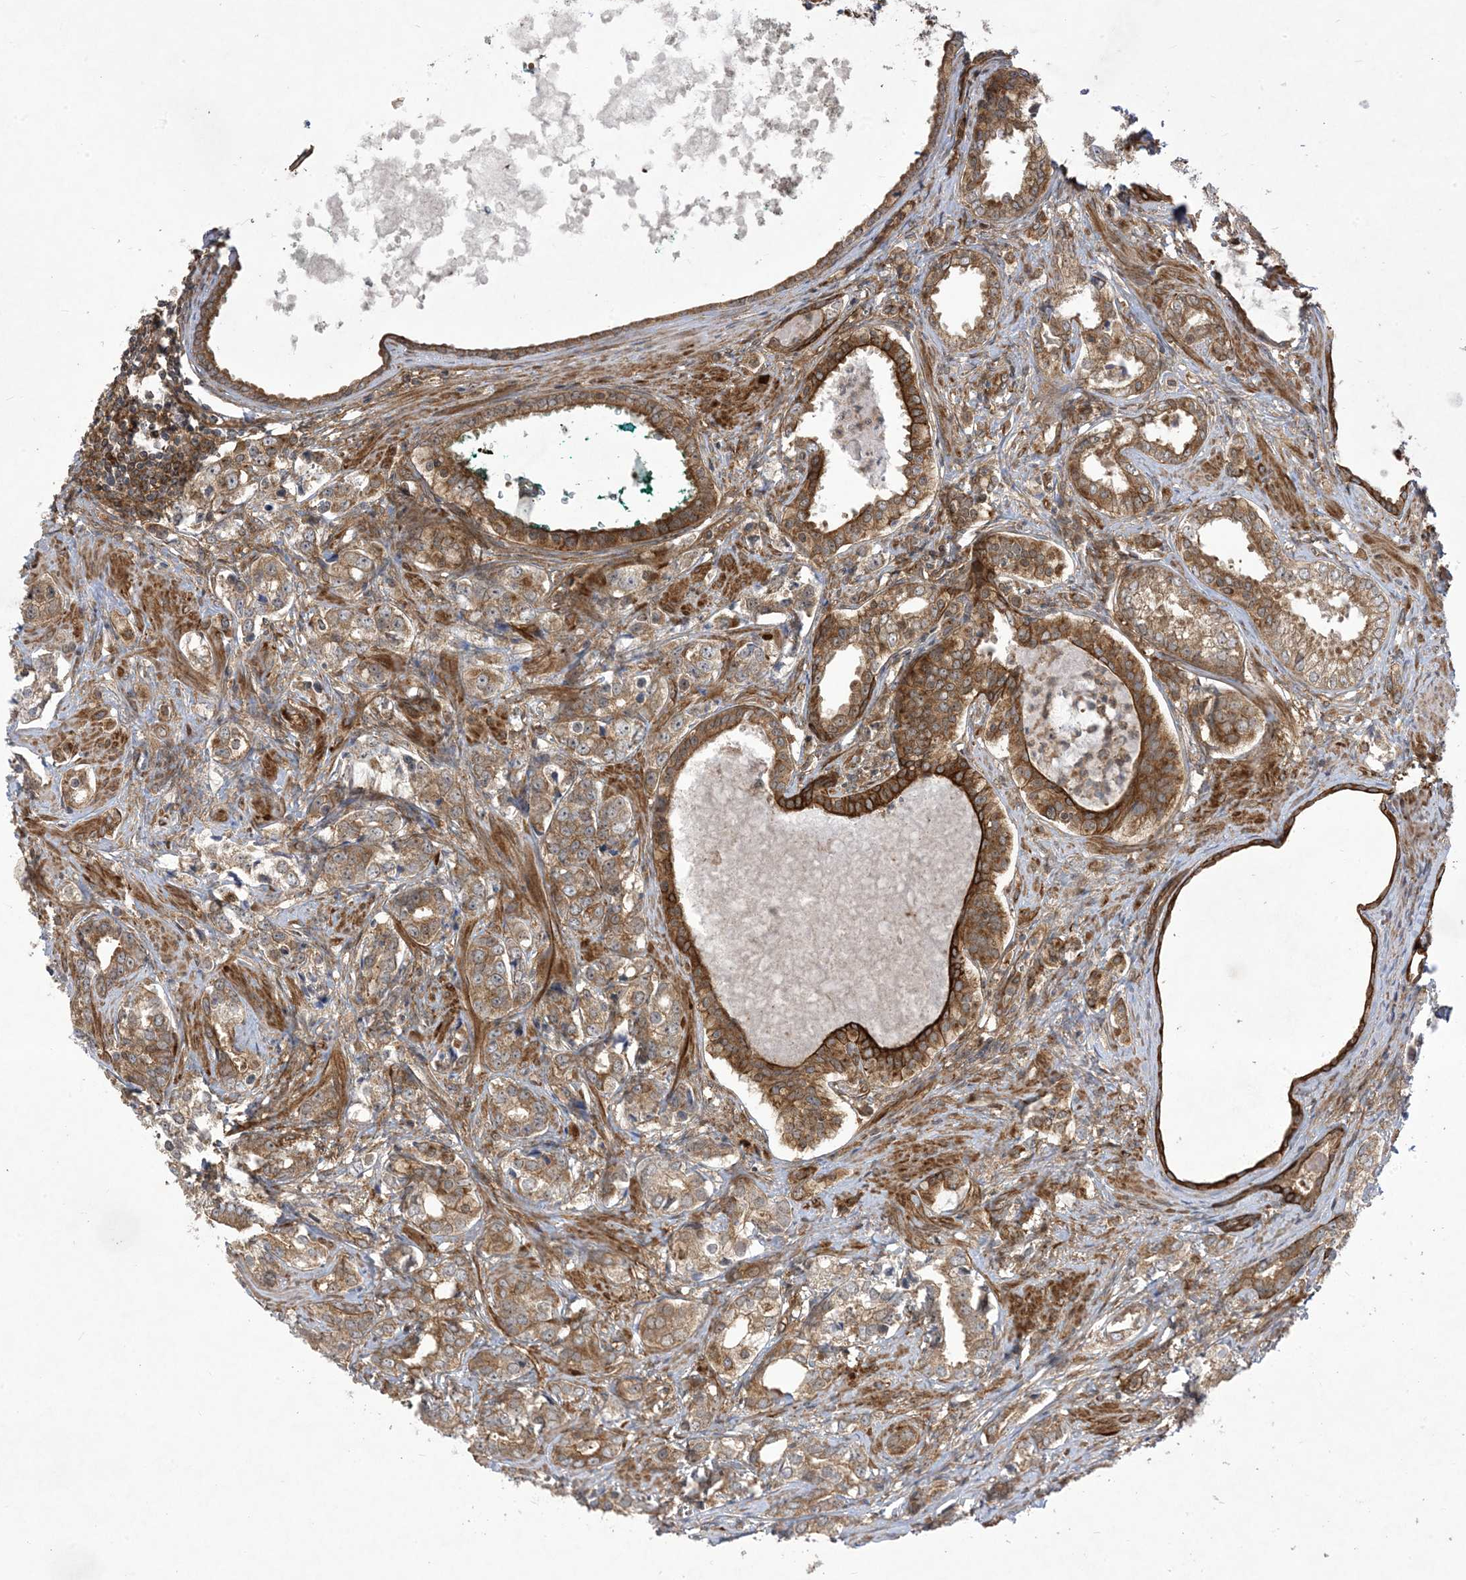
{"staining": {"intensity": "strong", "quantity": ">75%", "location": "cytoplasmic/membranous,nuclear"}, "tissue": "prostate cancer", "cell_type": "Tumor cells", "image_type": "cancer", "snomed": [{"axis": "morphology", "description": "Adenocarcinoma, High grade"}, {"axis": "topography", "description": "Prostate"}], "caption": "About >75% of tumor cells in prostate cancer (high-grade adenocarcinoma) show strong cytoplasmic/membranous and nuclear protein staining as visualized by brown immunohistochemical staining.", "gene": "SOGA3", "patient": {"sex": "male", "age": 62}}